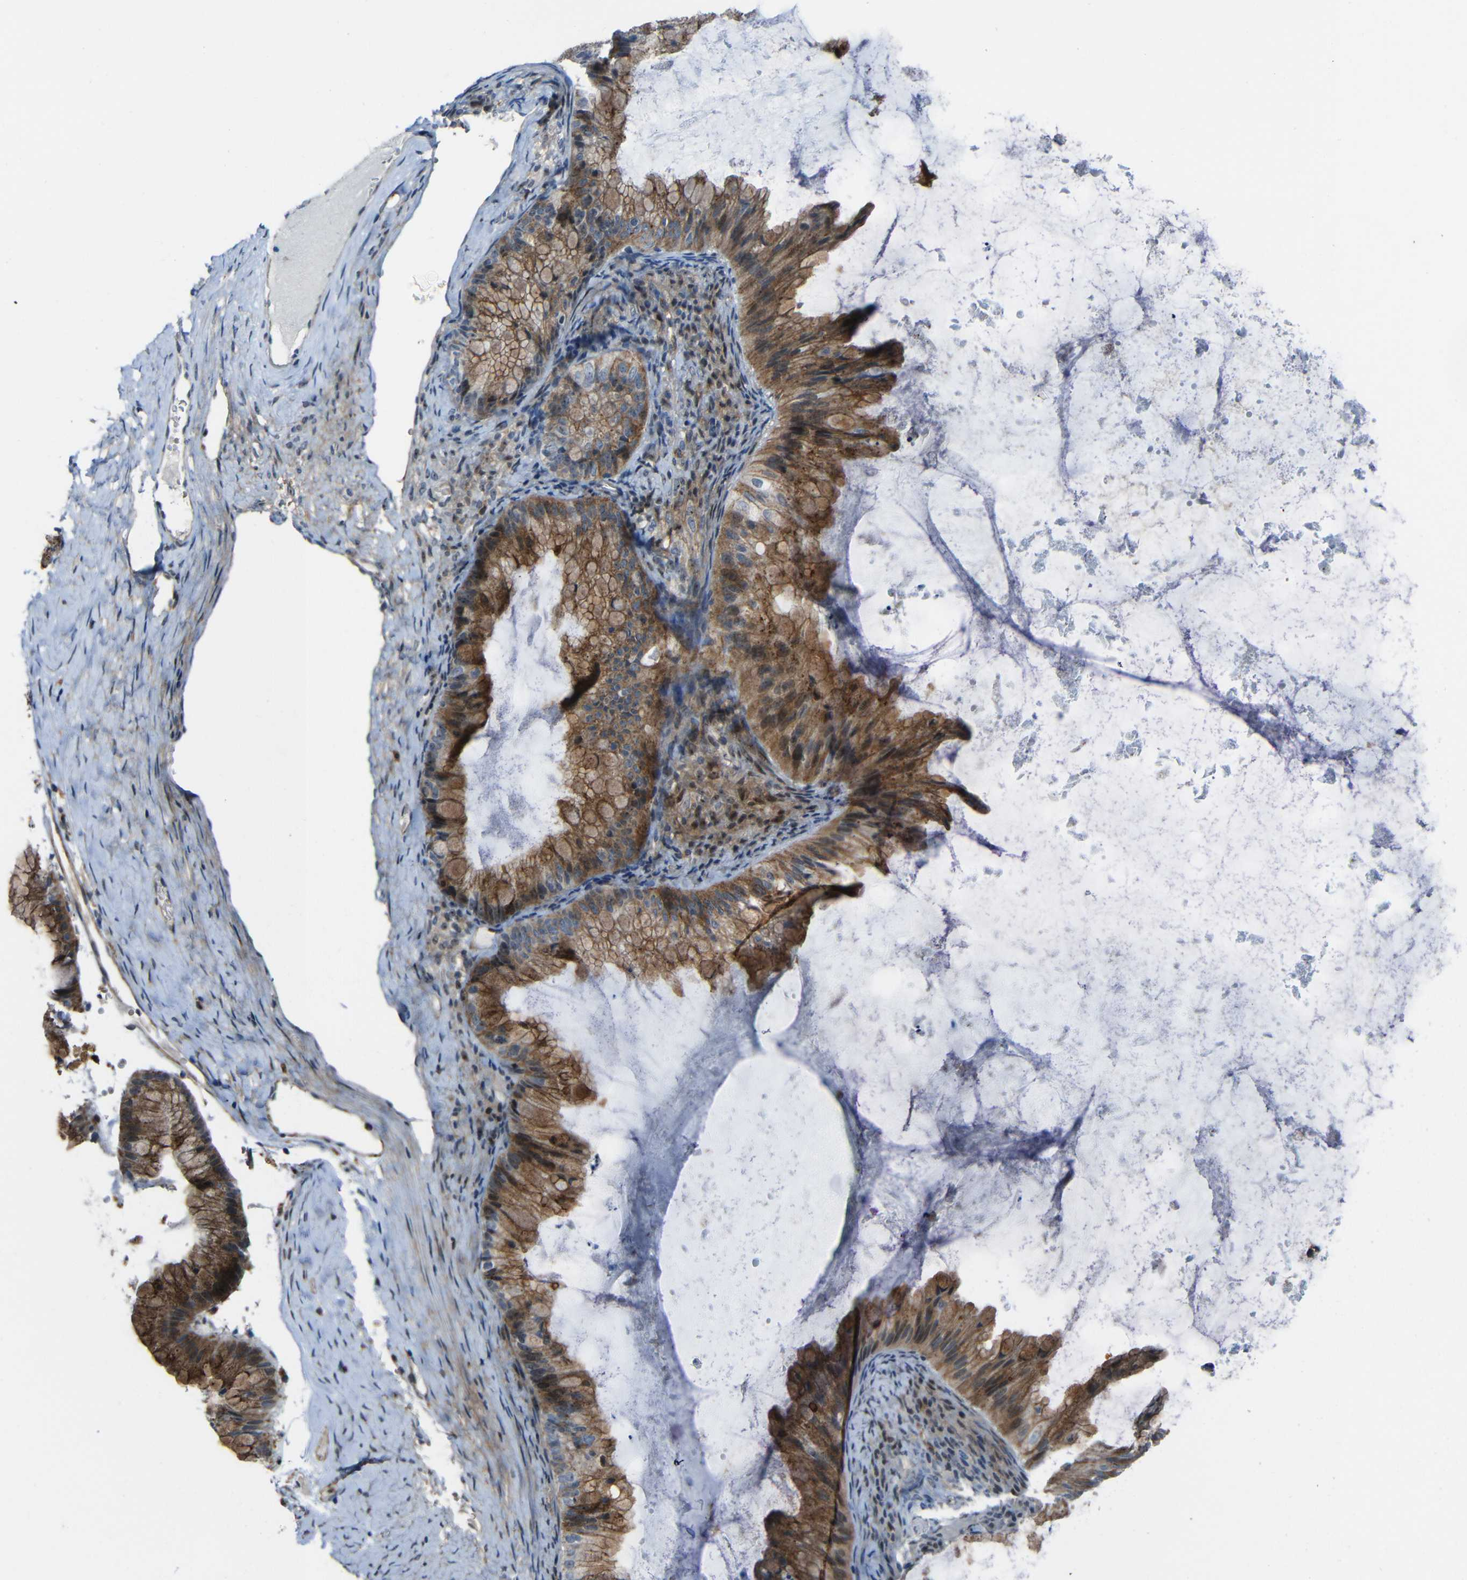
{"staining": {"intensity": "moderate", "quantity": ">75%", "location": "cytoplasmic/membranous"}, "tissue": "ovarian cancer", "cell_type": "Tumor cells", "image_type": "cancer", "snomed": [{"axis": "morphology", "description": "Cystadenocarcinoma, mucinous, NOS"}, {"axis": "topography", "description": "Ovary"}], "caption": "High-power microscopy captured an IHC image of ovarian mucinous cystadenocarcinoma, revealing moderate cytoplasmic/membranous positivity in about >75% of tumor cells.", "gene": "DNAJC5", "patient": {"sex": "female", "age": 61}}